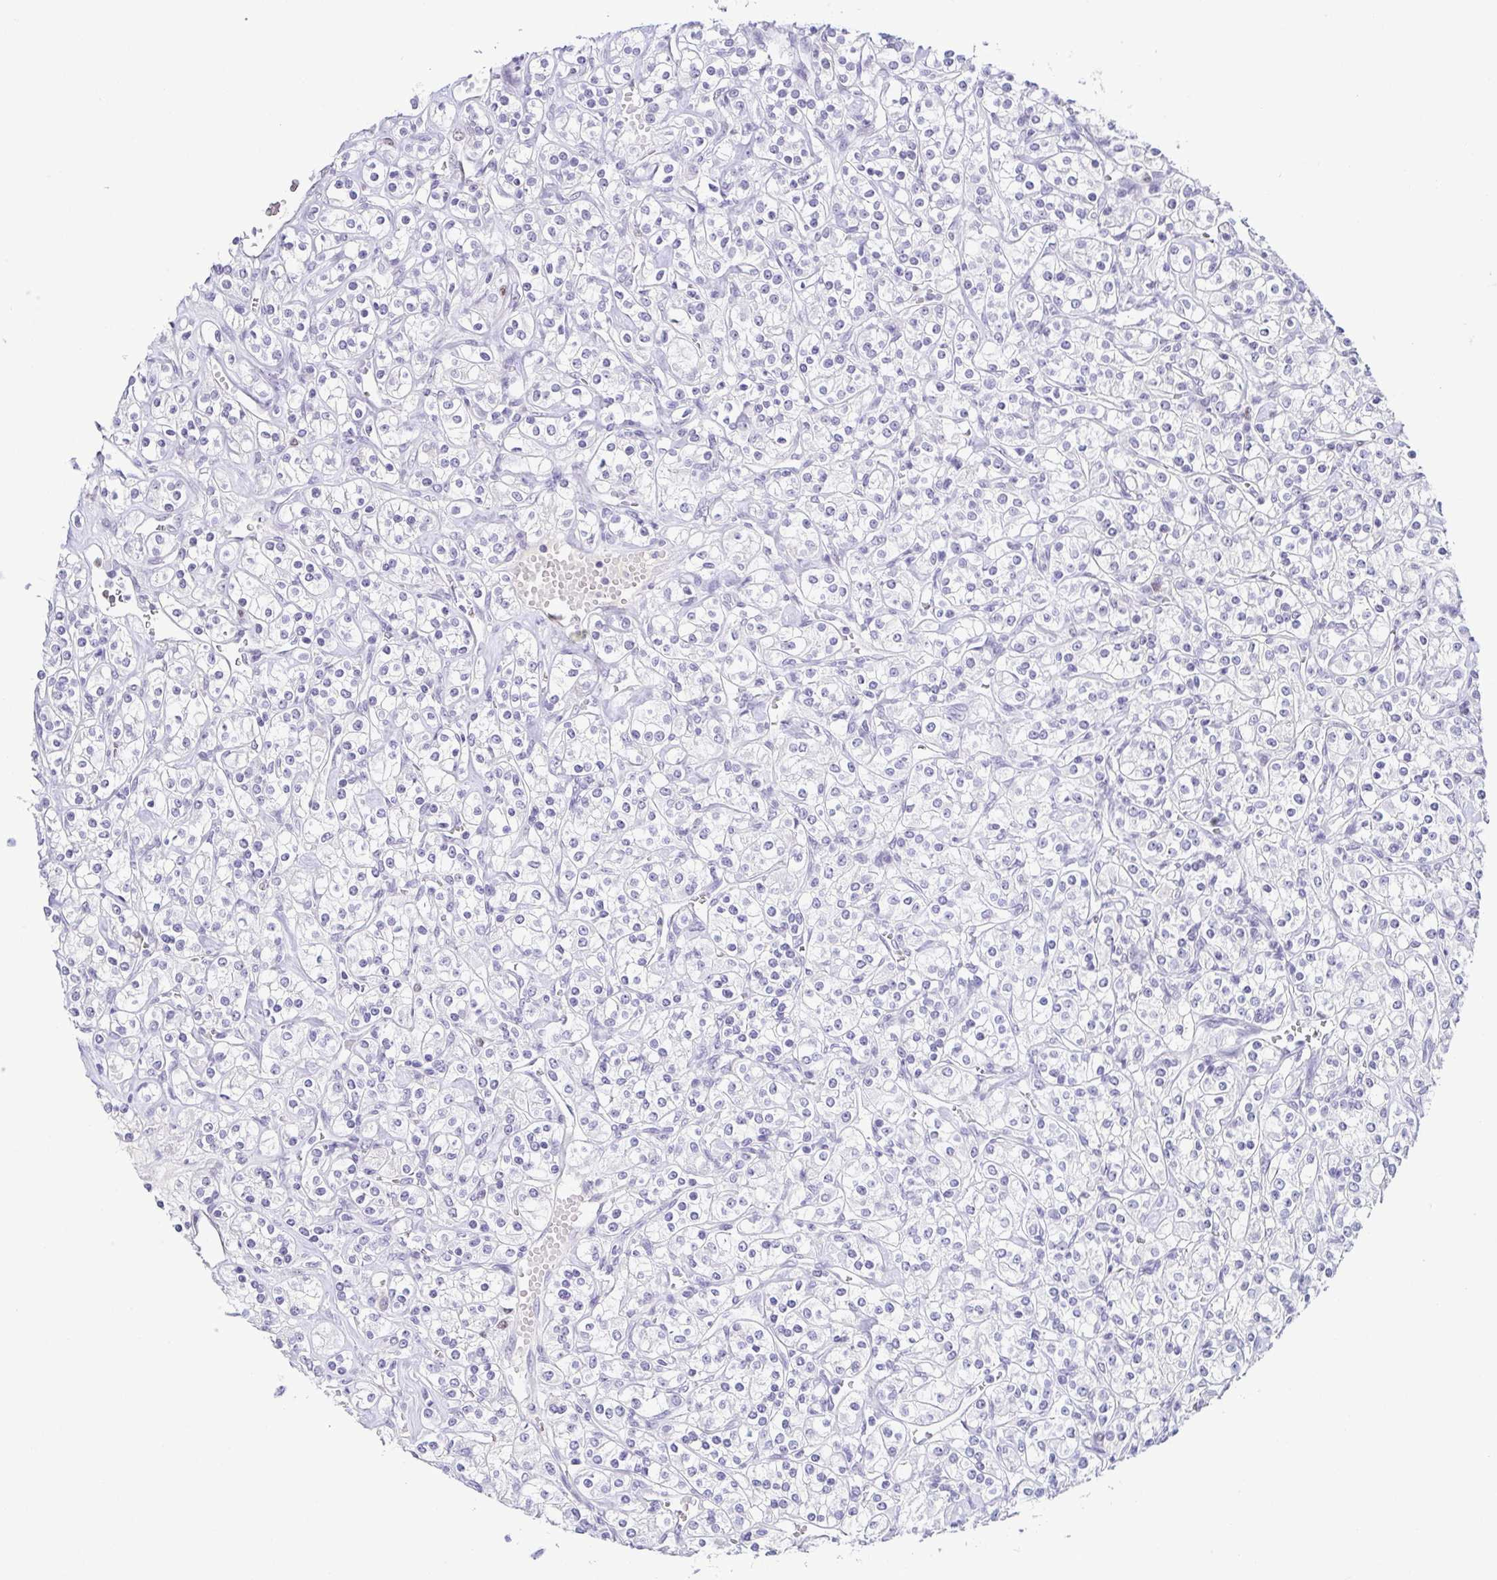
{"staining": {"intensity": "negative", "quantity": "none", "location": "none"}, "tissue": "renal cancer", "cell_type": "Tumor cells", "image_type": "cancer", "snomed": [{"axis": "morphology", "description": "Adenocarcinoma, NOS"}, {"axis": "topography", "description": "Kidney"}], "caption": "Histopathology image shows no significant protein staining in tumor cells of renal cancer (adenocarcinoma). (DAB immunohistochemistry with hematoxylin counter stain).", "gene": "TCF3", "patient": {"sex": "male", "age": 77}}